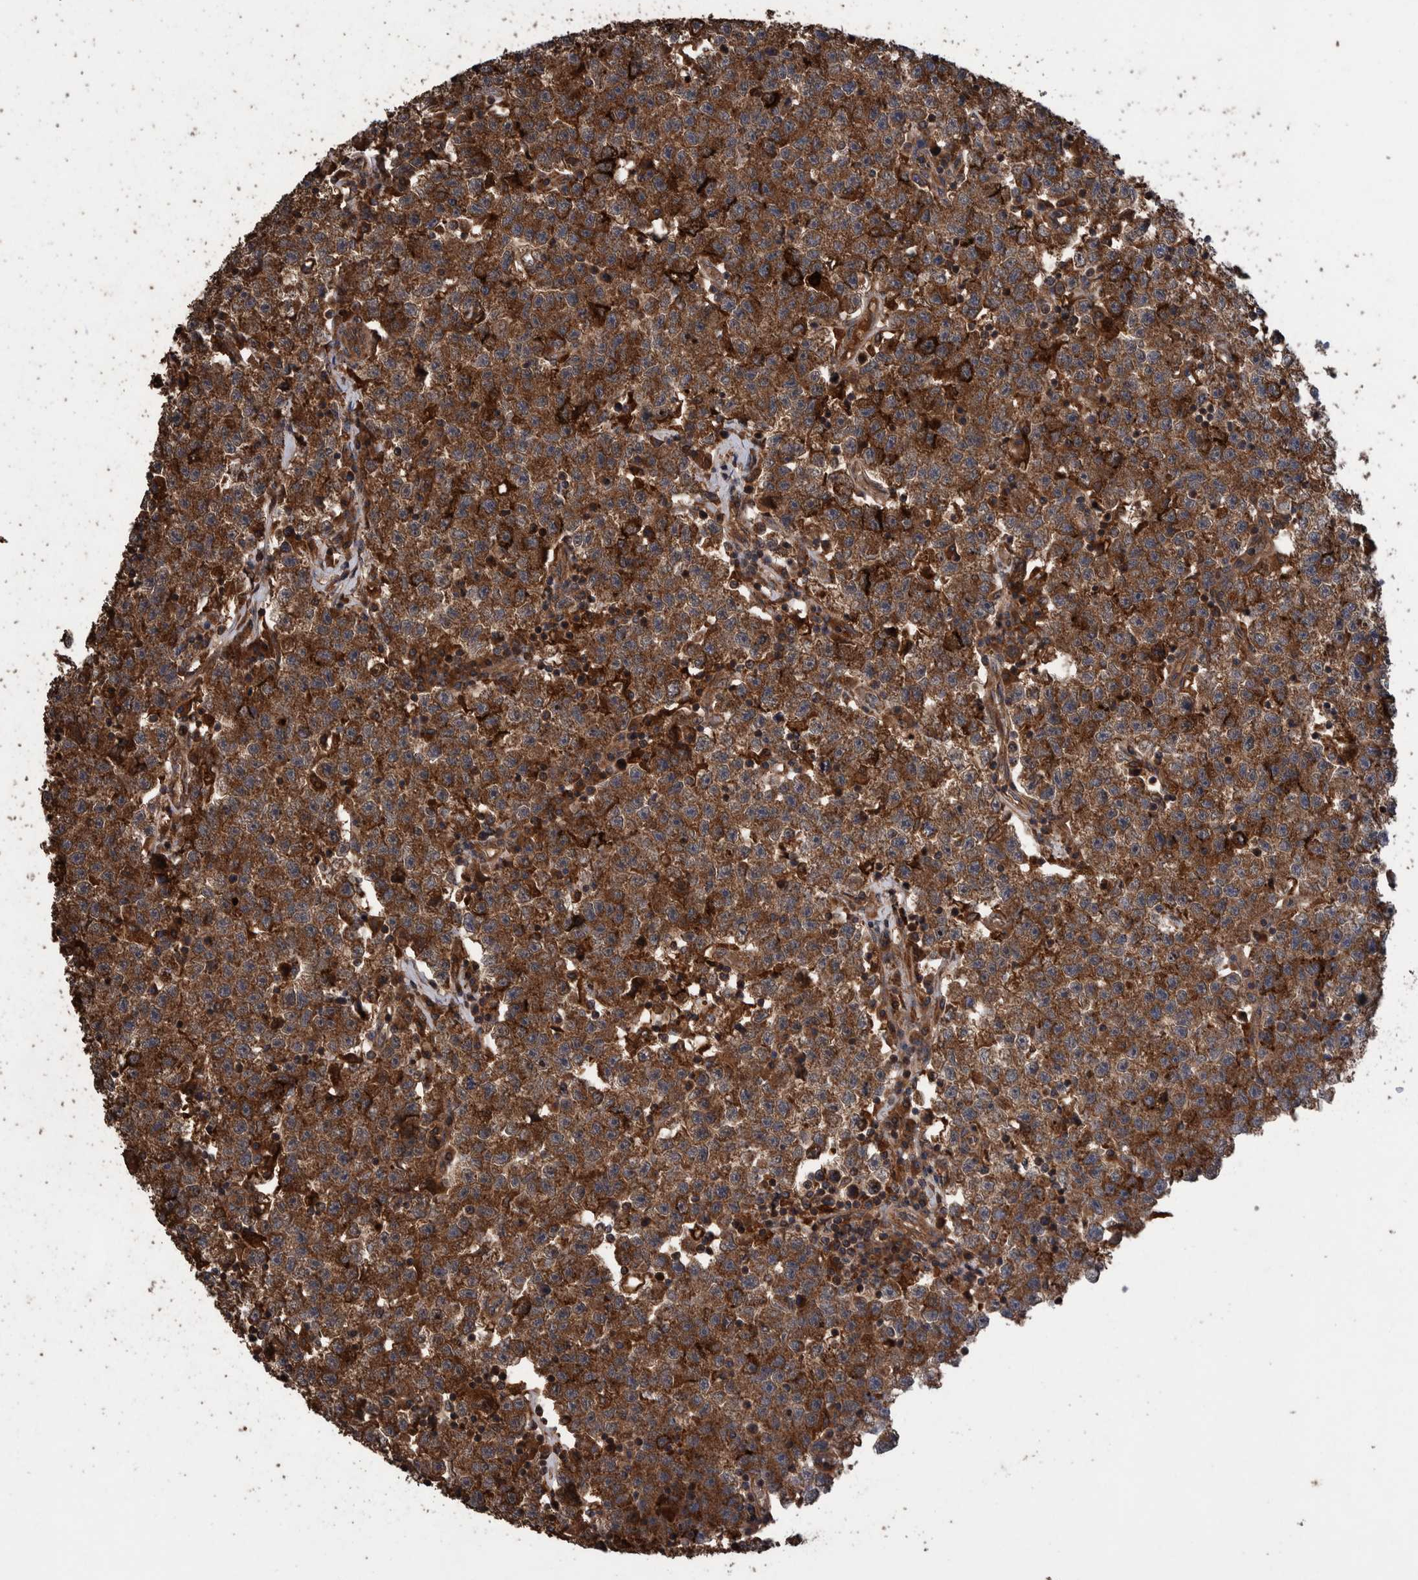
{"staining": {"intensity": "strong", "quantity": ">75%", "location": "cytoplasmic/membranous"}, "tissue": "testis cancer", "cell_type": "Tumor cells", "image_type": "cancer", "snomed": [{"axis": "morphology", "description": "Seminoma, NOS"}, {"axis": "topography", "description": "Testis"}], "caption": "Immunohistochemical staining of human testis cancer exhibits high levels of strong cytoplasmic/membranous protein positivity in approximately >75% of tumor cells.", "gene": "TRIM16", "patient": {"sex": "male", "age": 22}}